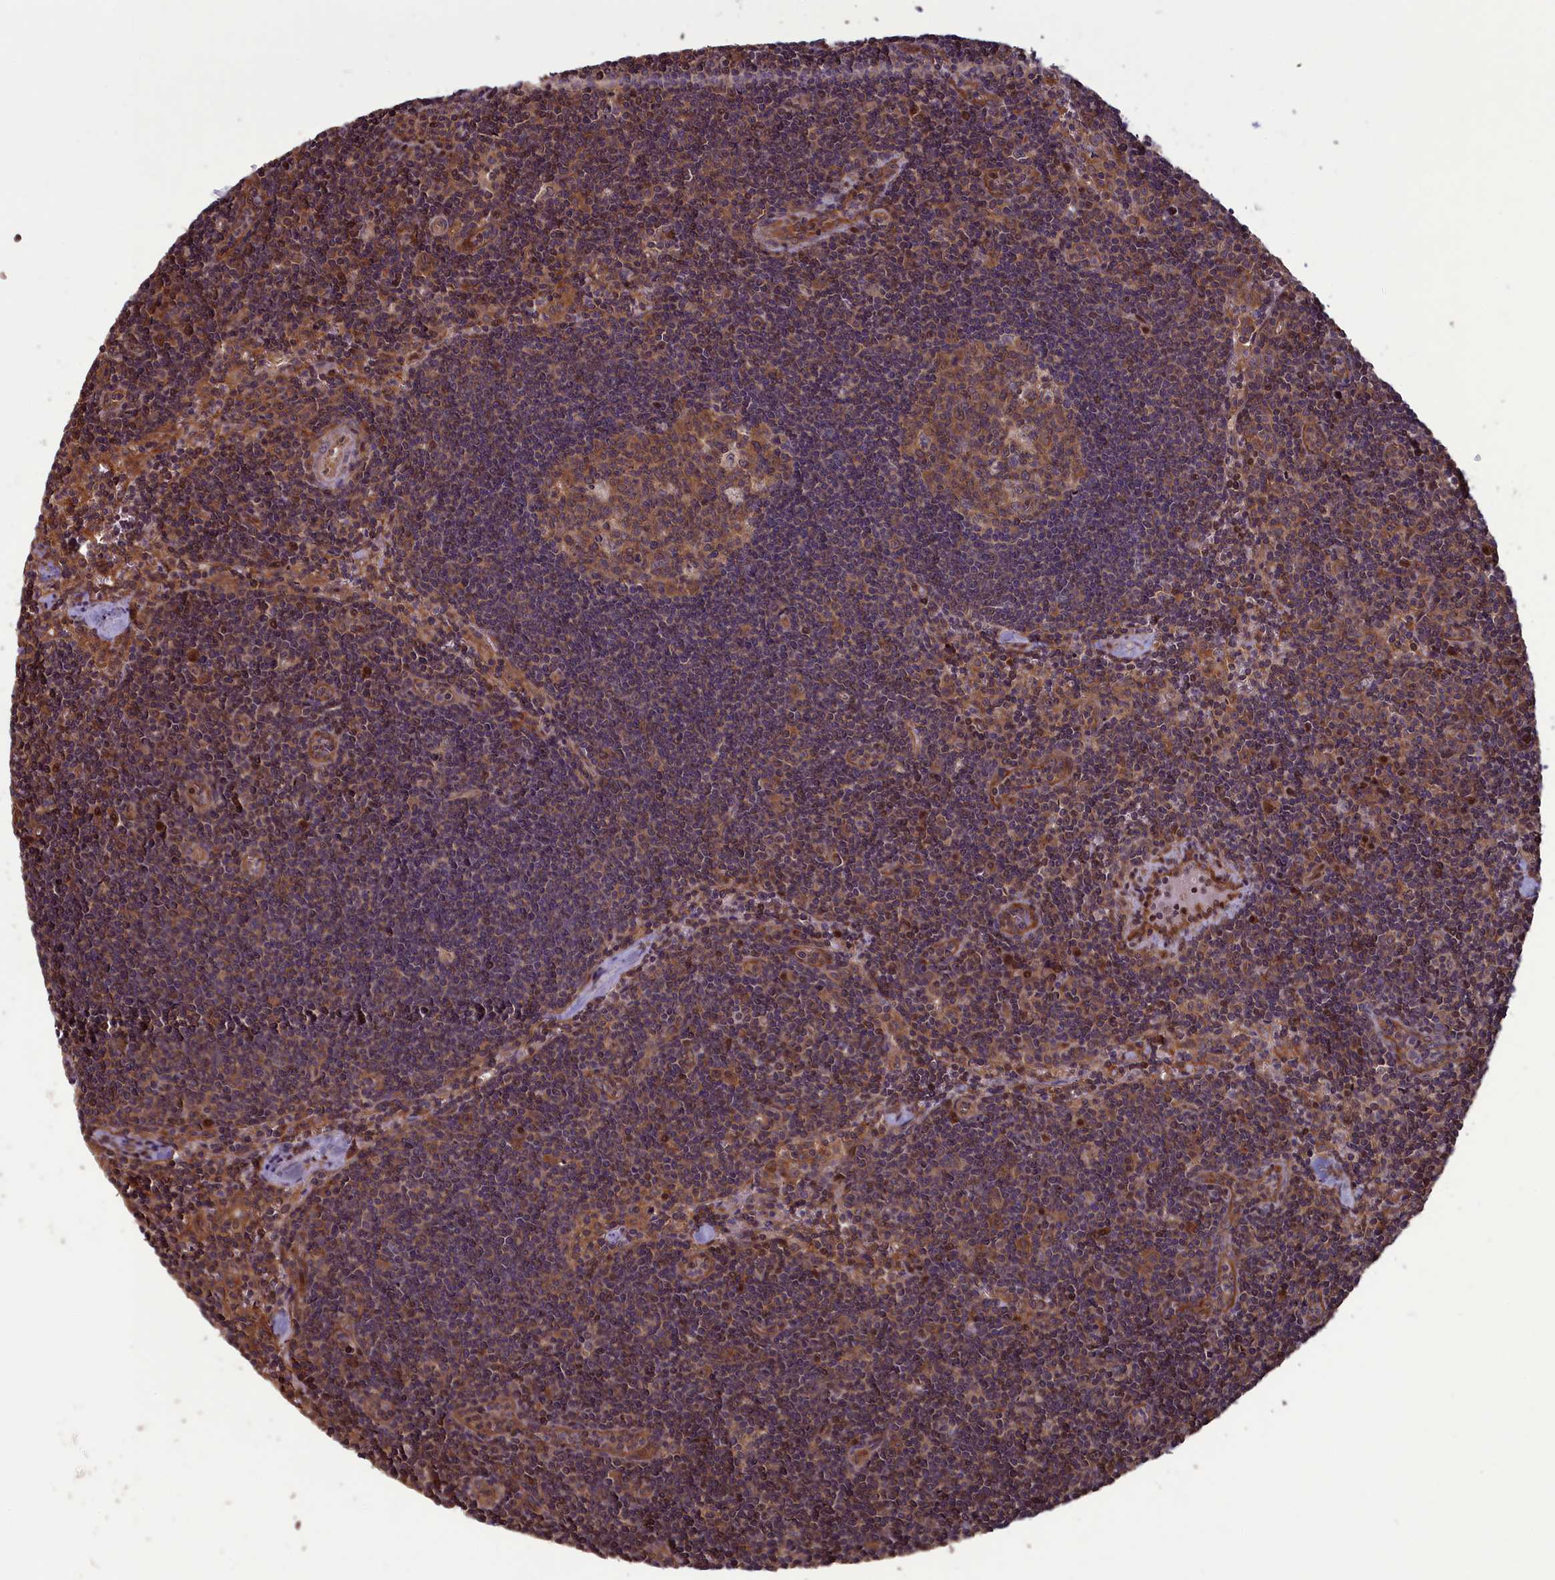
{"staining": {"intensity": "moderate", "quantity": ">75%", "location": "cytoplasmic/membranous"}, "tissue": "lymph node", "cell_type": "Germinal center cells", "image_type": "normal", "snomed": [{"axis": "morphology", "description": "Normal tissue, NOS"}, {"axis": "topography", "description": "Lymph node"}], "caption": "Protein analysis of normal lymph node exhibits moderate cytoplasmic/membranous staining in about >75% of germinal center cells.", "gene": "CIAO2B", "patient": {"sex": "female", "age": 32}}